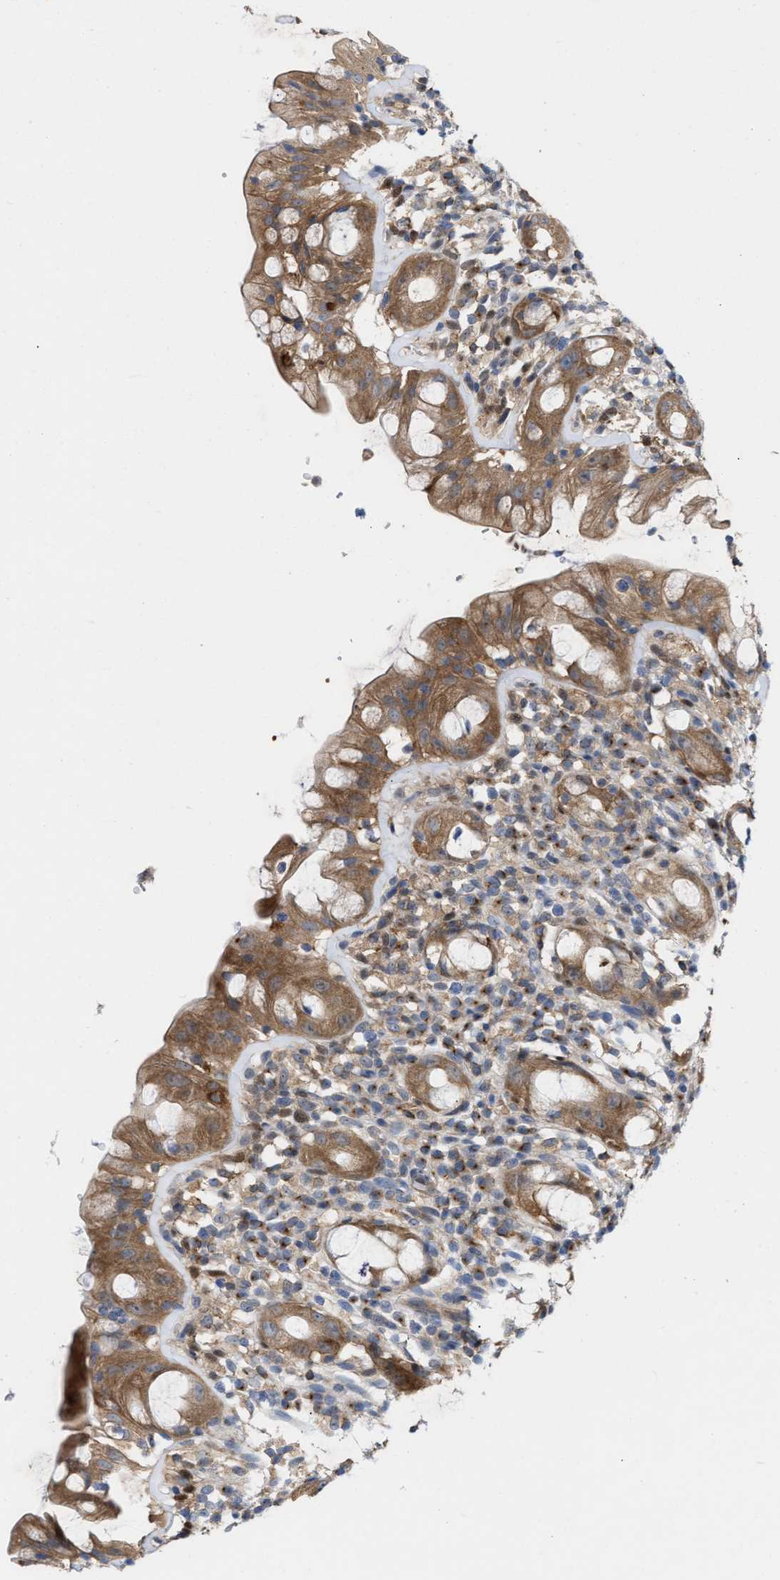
{"staining": {"intensity": "moderate", "quantity": ">75%", "location": "cytoplasmic/membranous"}, "tissue": "rectum", "cell_type": "Glandular cells", "image_type": "normal", "snomed": [{"axis": "morphology", "description": "Normal tissue, NOS"}, {"axis": "topography", "description": "Rectum"}], "caption": "Immunohistochemistry (IHC) photomicrograph of normal rectum: human rectum stained using IHC reveals medium levels of moderate protein expression localized specifically in the cytoplasmic/membranous of glandular cells, appearing as a cytoplasmic/membranous brown color.", "gene": "BBLN", "patient": {"sex": "male", "age": 44}}